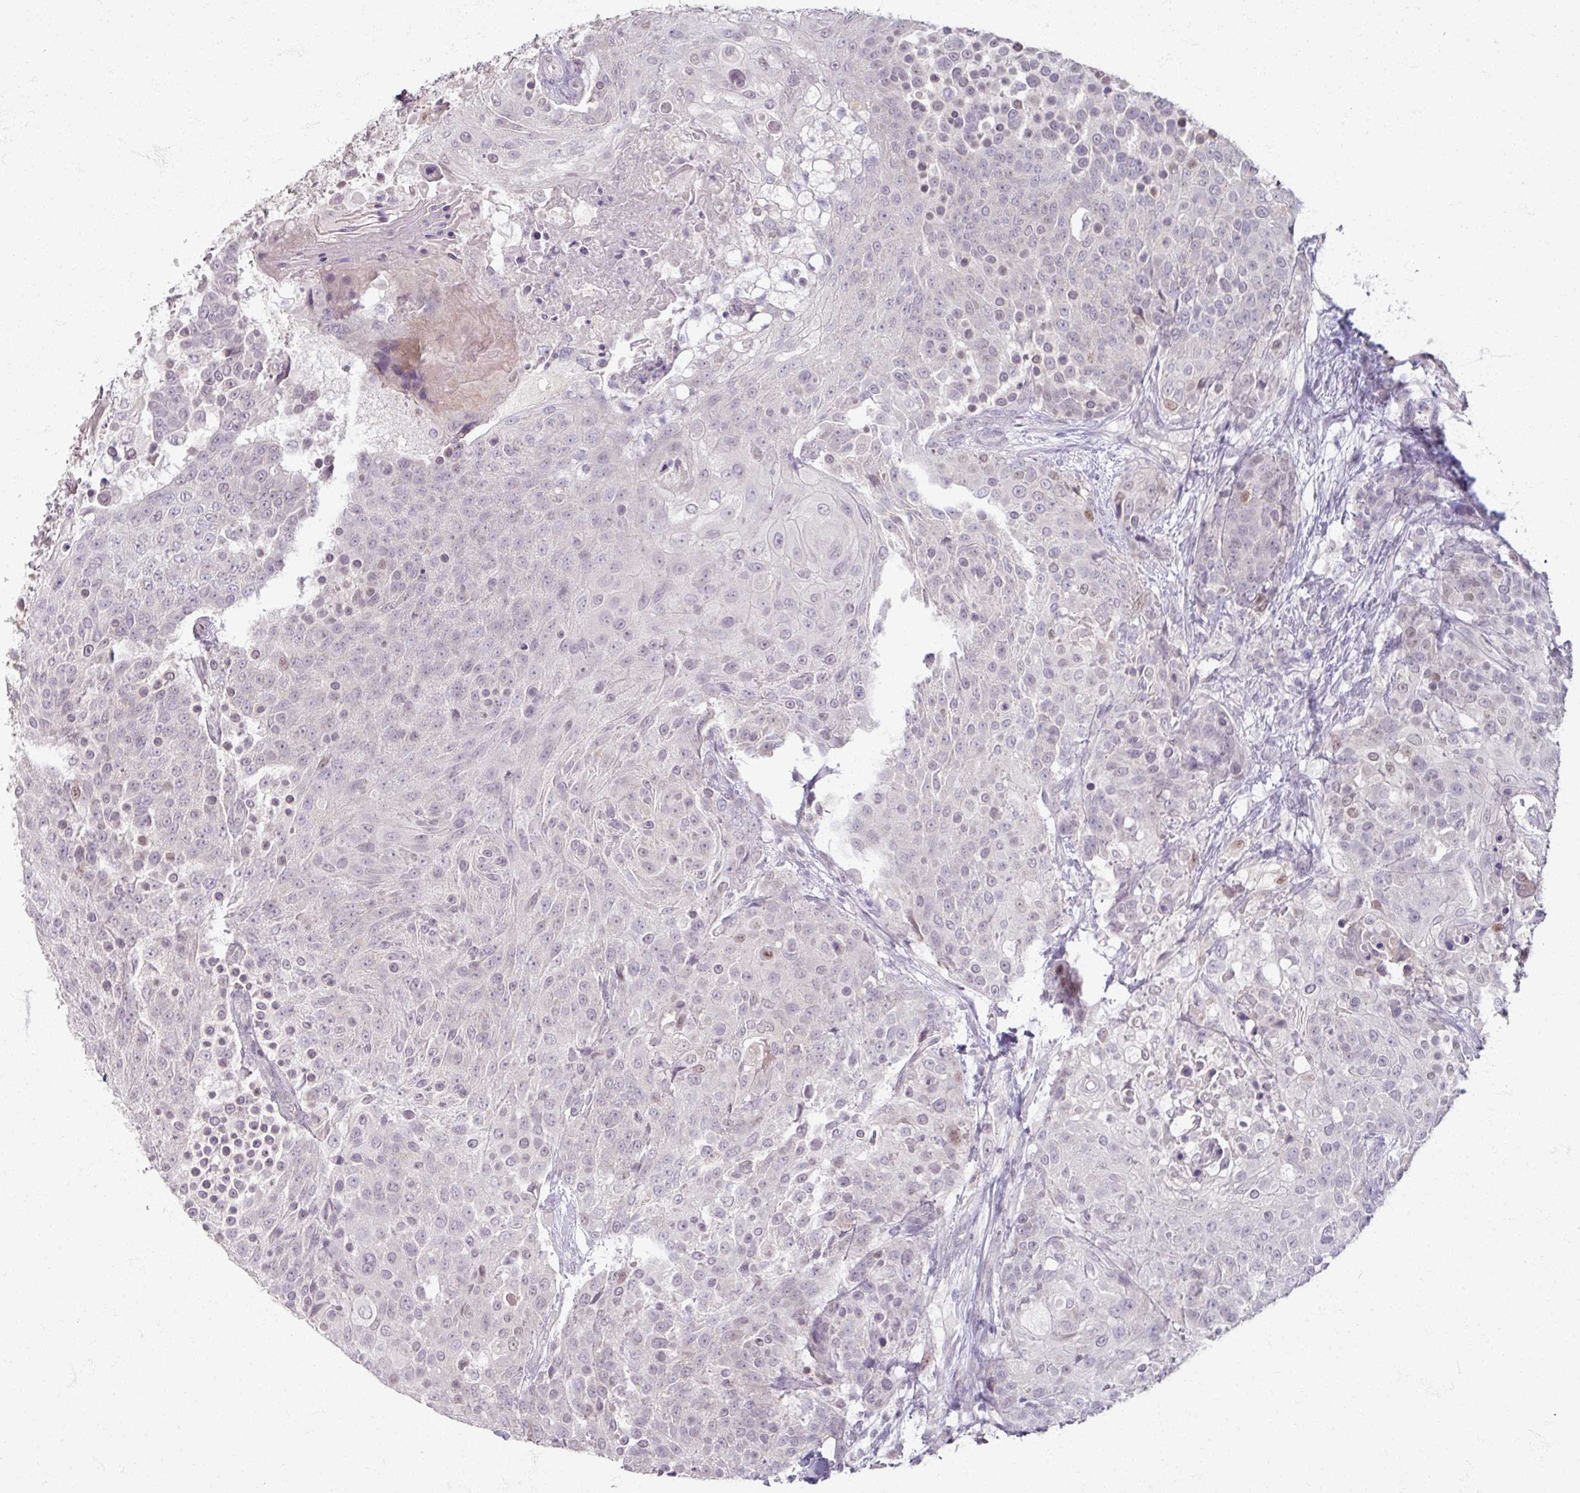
{"staining": {"intensity": "negative", "quantity": "none", "location": "none"}, "tissue": "urothelial cancer", "cell_type": "Tumor cells", "image_type": "cancer", "snomed": [{"axis": "morphology", "description": "Urothelial carcinoma, High grade"}, {"axis": "topography", "description": "Urinary bladder"}], "caption": "High power microscopy image of an immunohistochemistry (IHC) photomicrograph of high-grade urothelial carcinoma, revealing no significant positivity in tumor cells.", "gene": "SOX11", "patient": {"sex": "female", "age": 63}}